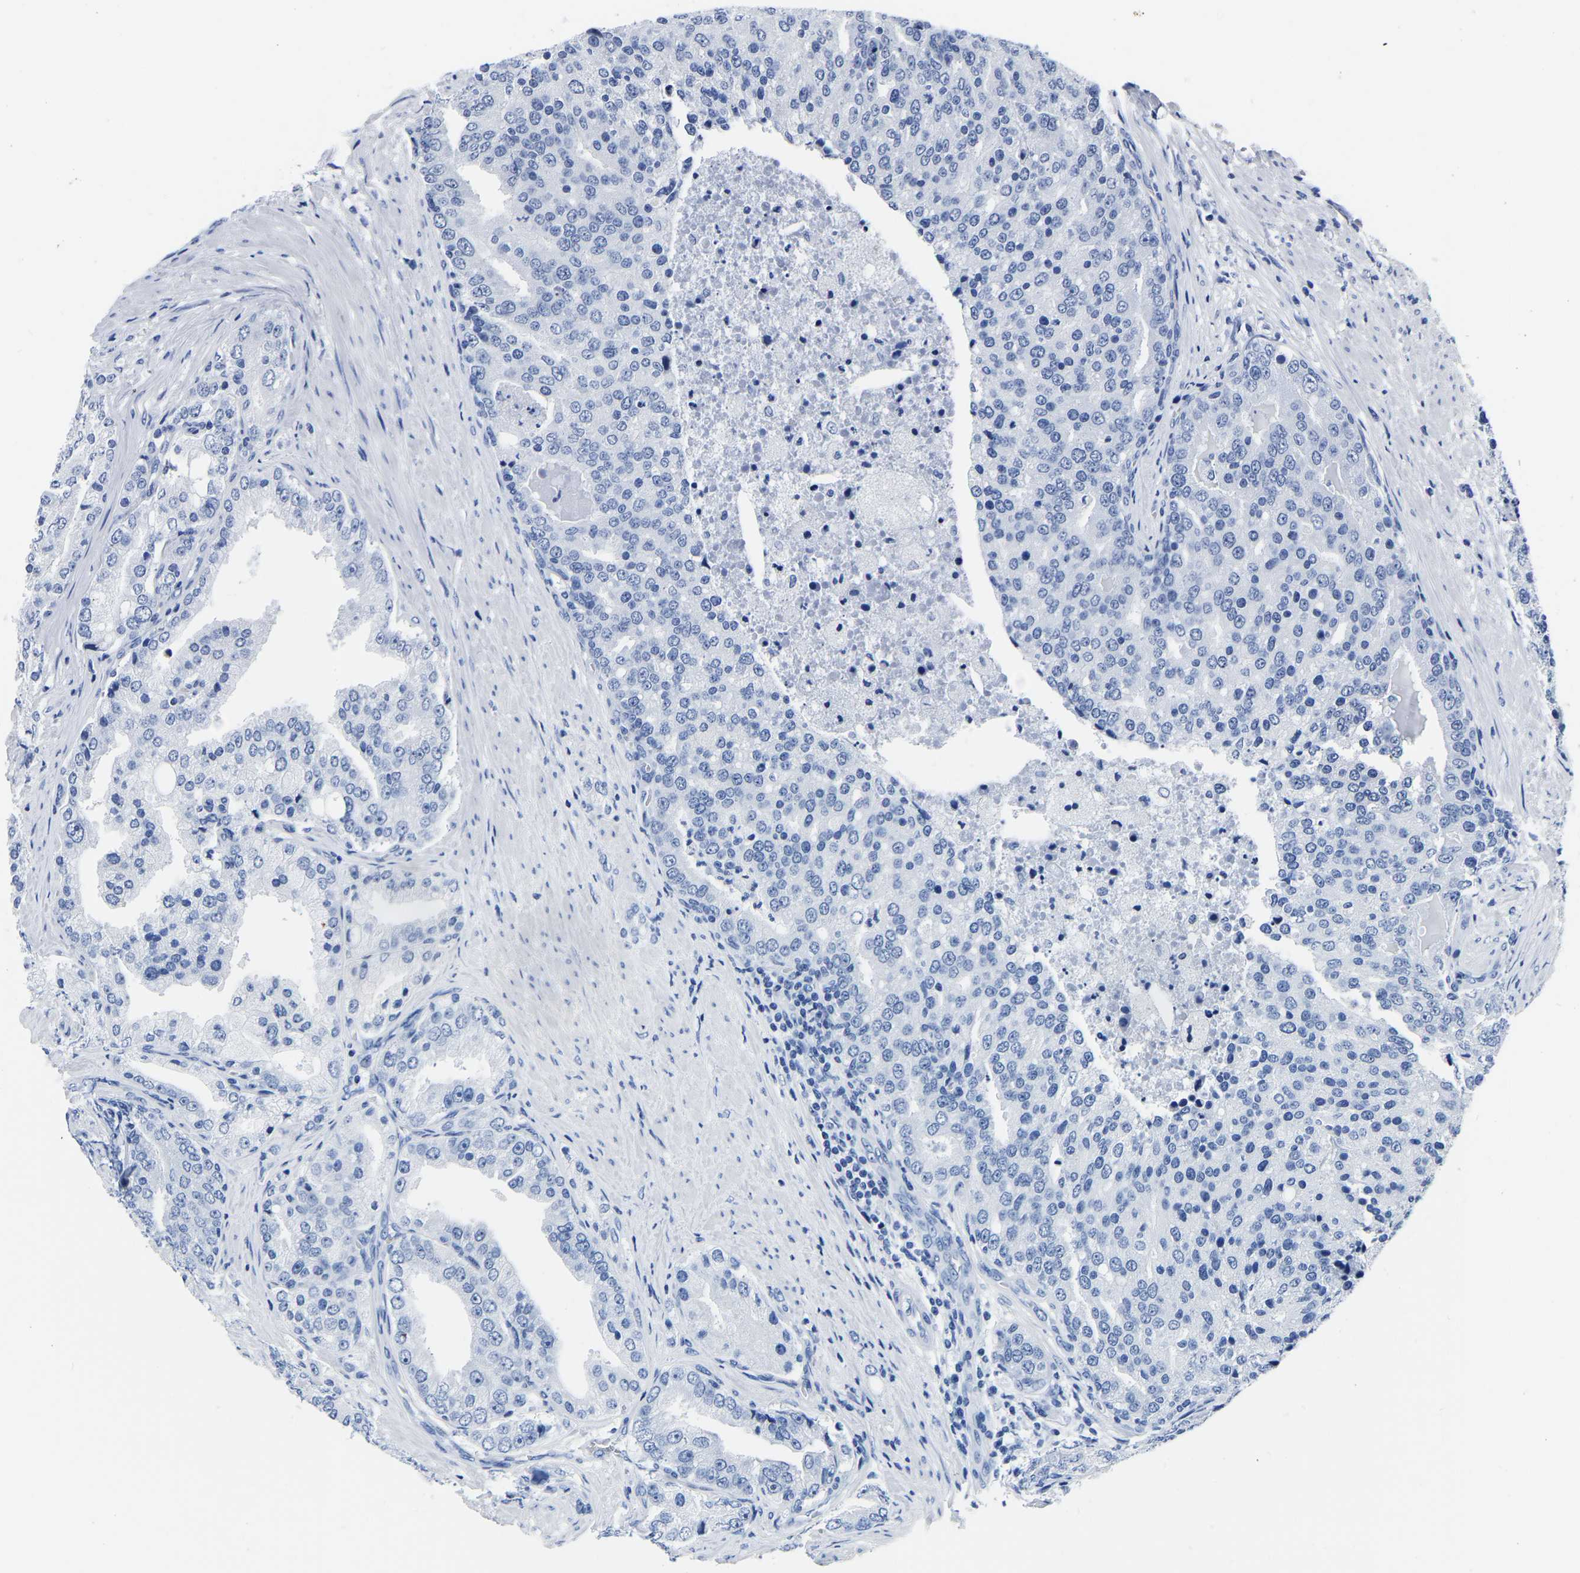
{"staining": {"intensity": "negative", "quantity": "none", "location": "none"}, "tissue": "prostate cancer", "cell_type": "Tumor cells", "image_type": "cancer", "snomed": [{"axis": "morphology", "description": "Adenocarcinoma, High grade"}, {"axis": "topography", "description": "Prostate"}], "caption": "An image of high-grade adenocarcinoma (prostate) stained for a protein displays no brown staining in tumor cells.", "gene": "IMPG2", "patient": {"sex": "male", "age": 50}}